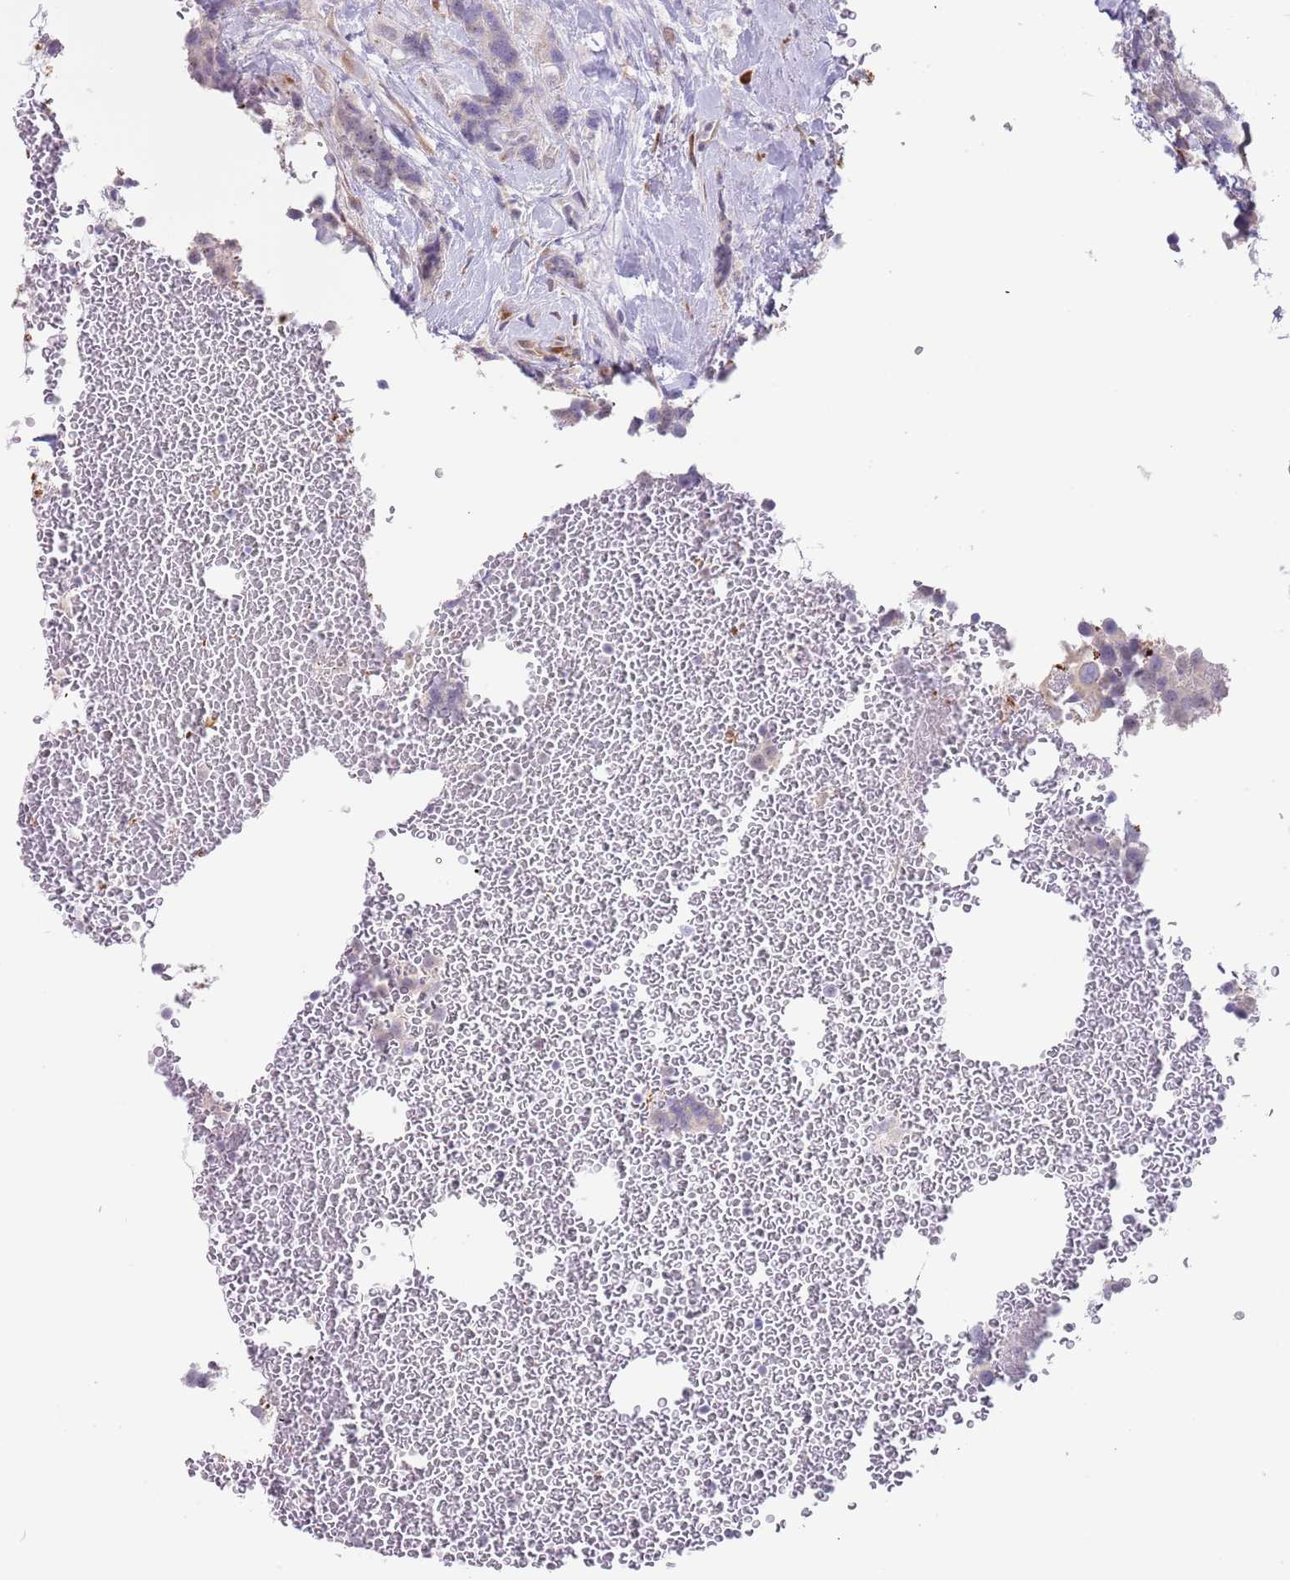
{"staining": {"intensity": "negative", "quantity": "none", "location": "none"}, "tissue": "breast cancer", "cell_type": "Tumor cells", "image_type": "cancer", "snomed": [{"axis": "morphology", "description": "Lobular carcinoma"}, {"axis": "topography", "description": "Breast"}], "caption": "Immunohistochemistry image of breast cancer (lobular carcinoma) stained for a protein (brown), which demonstrates no positivity in tumor cells.", "gene": "TNRC6C", "patient": {"sex": "female", "age": 59}}